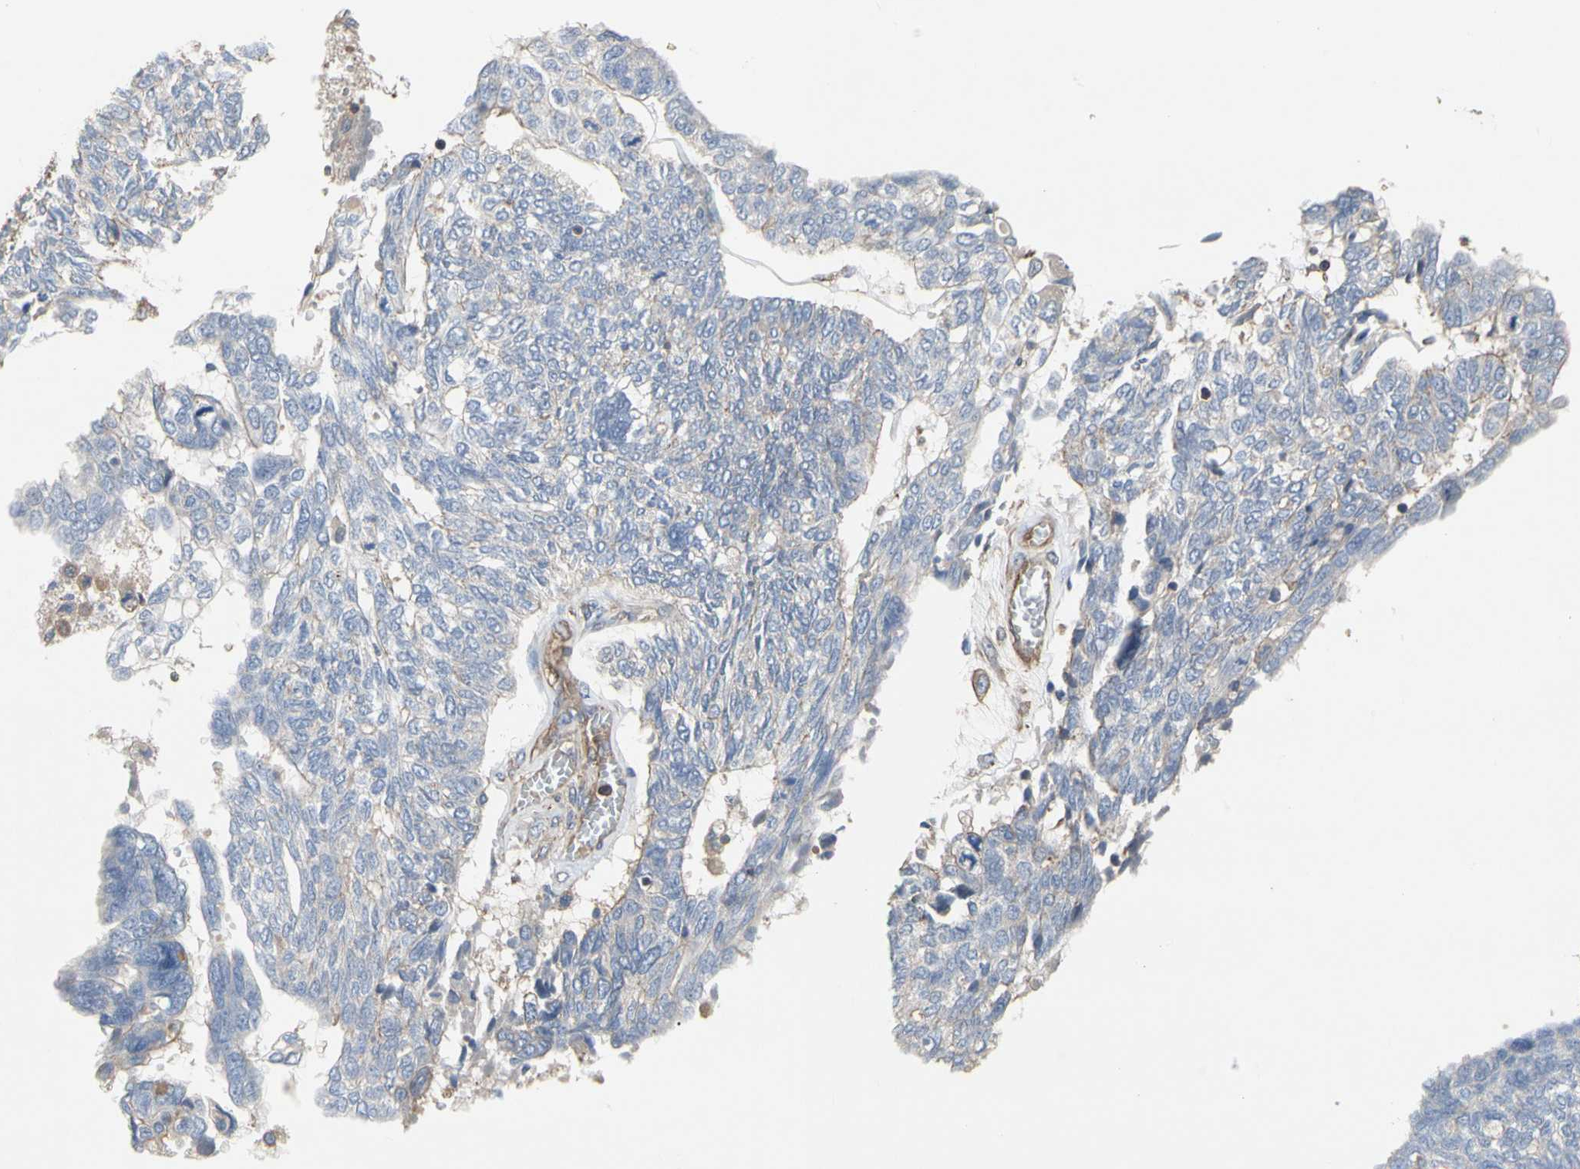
{"staining": {"intensity": "negative", "quantity": "none", "location": "none"}, "tissue": "ovarian cancer", "cell_type": "Tumor cells", "image_type": "cancer", "snomed": [{"axis": "morphology", "description": "Cystadenocarcinoma, serous, NOS"}, {"axis": "topography", "description": "Ovary"}], "caption": "High magnification brightfield microscopy of ovarian cancer (serous cystadenocarcinoma) stained with DAB (brown) and counterstained with hematoxylin (blue): tumor cells show no significant expression.", "gene": "PDZK1", "patient": {"sex": "female", "age": 79}}